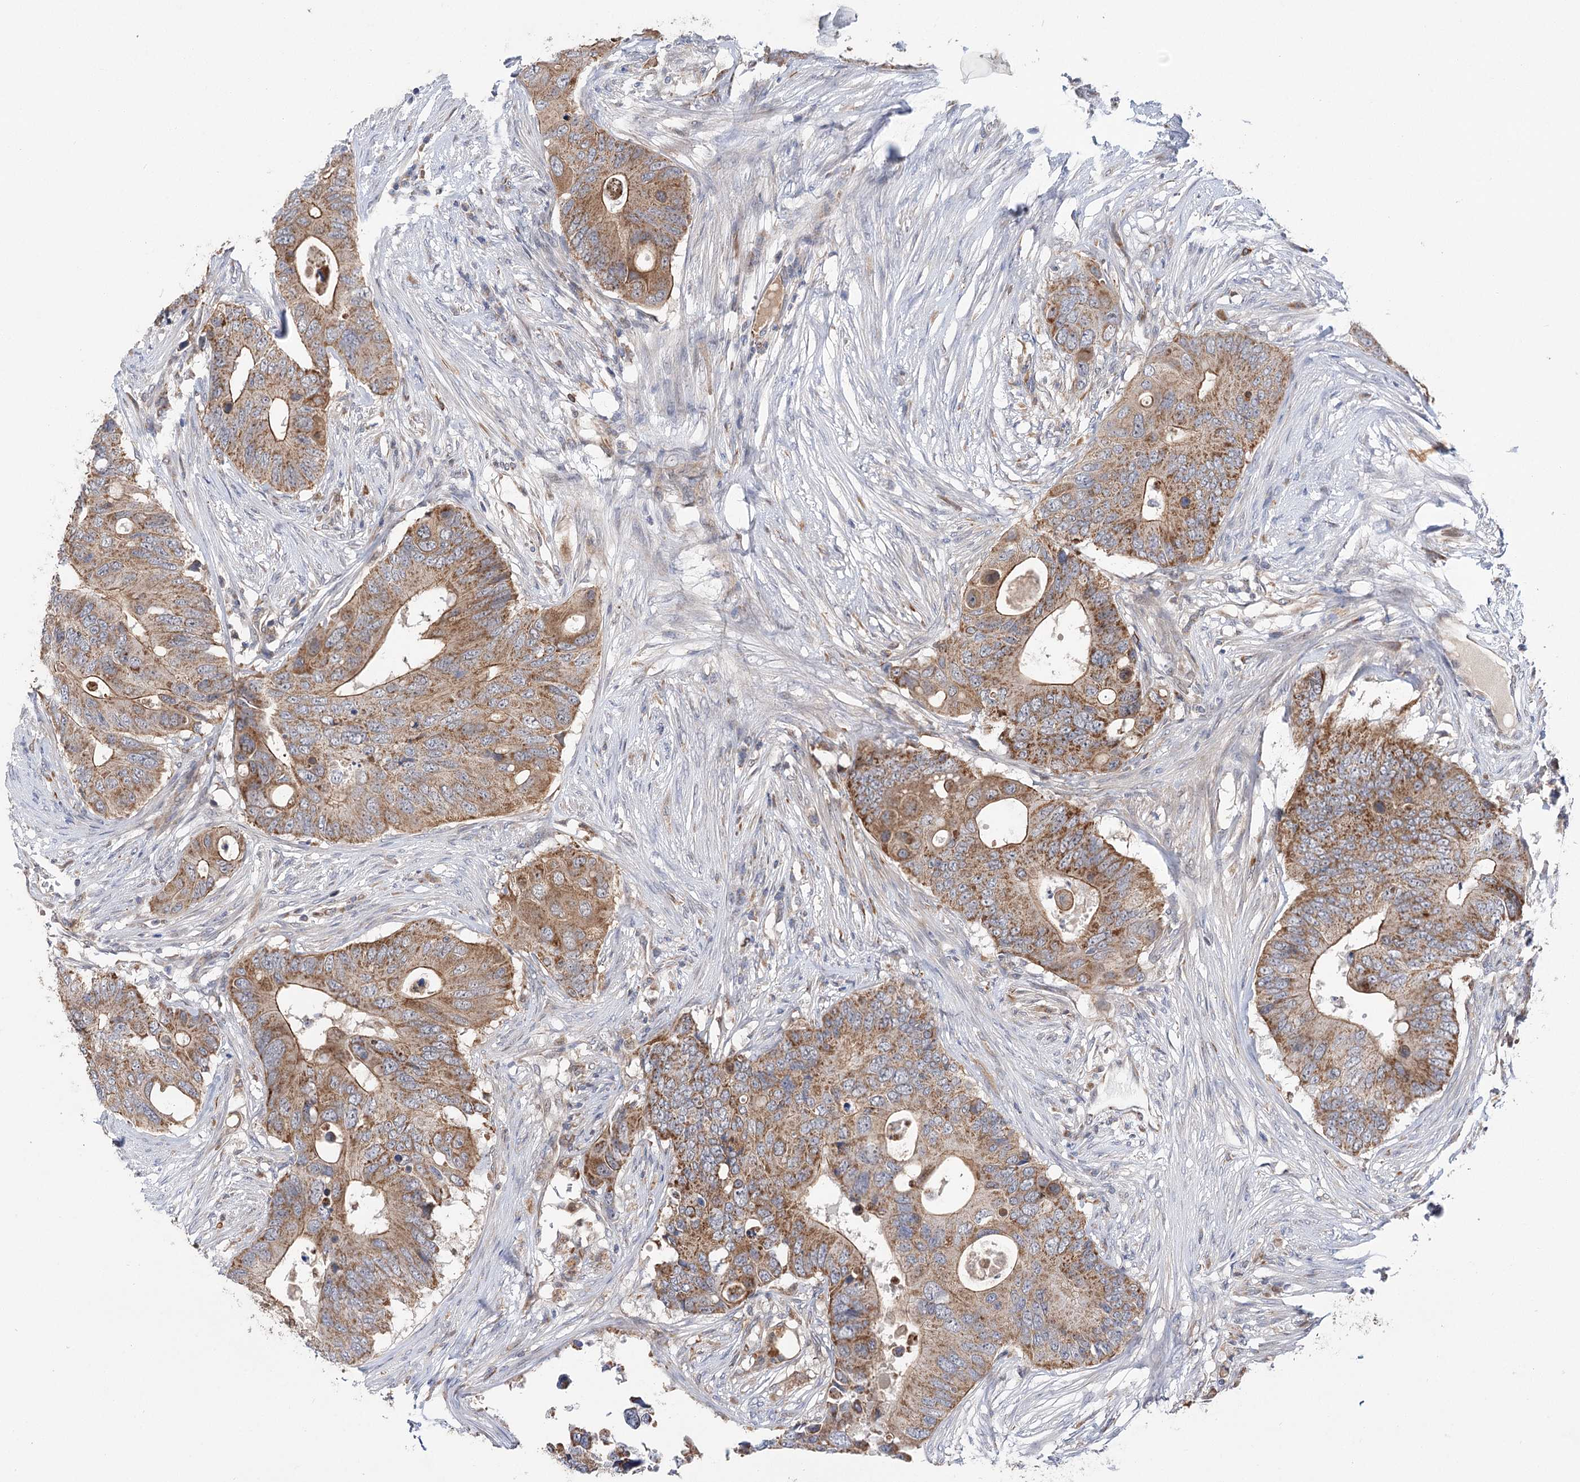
{"staining": {"intensity": "moderate", "quantity": ">75%", "location": "cytoplasmic/membranous"}, "tissue": "colorectal cancer", "cell_type": "Tumor cells", "image_type": "cancer", "snomed": [{"axis": "morphology", "description": "Adenocarcinoma, NOS"}, {"axis": "topography", "description": "Colon"}], "caption": "DAB immunohistochemical staining of human adenocarcinoma (colorectal) reveals moderate cytoplasmic/membranous protein expression in about >75% of tumor cells.", "gene": "ECHDC3", "patient": {"sex": "male", "age": 71}}